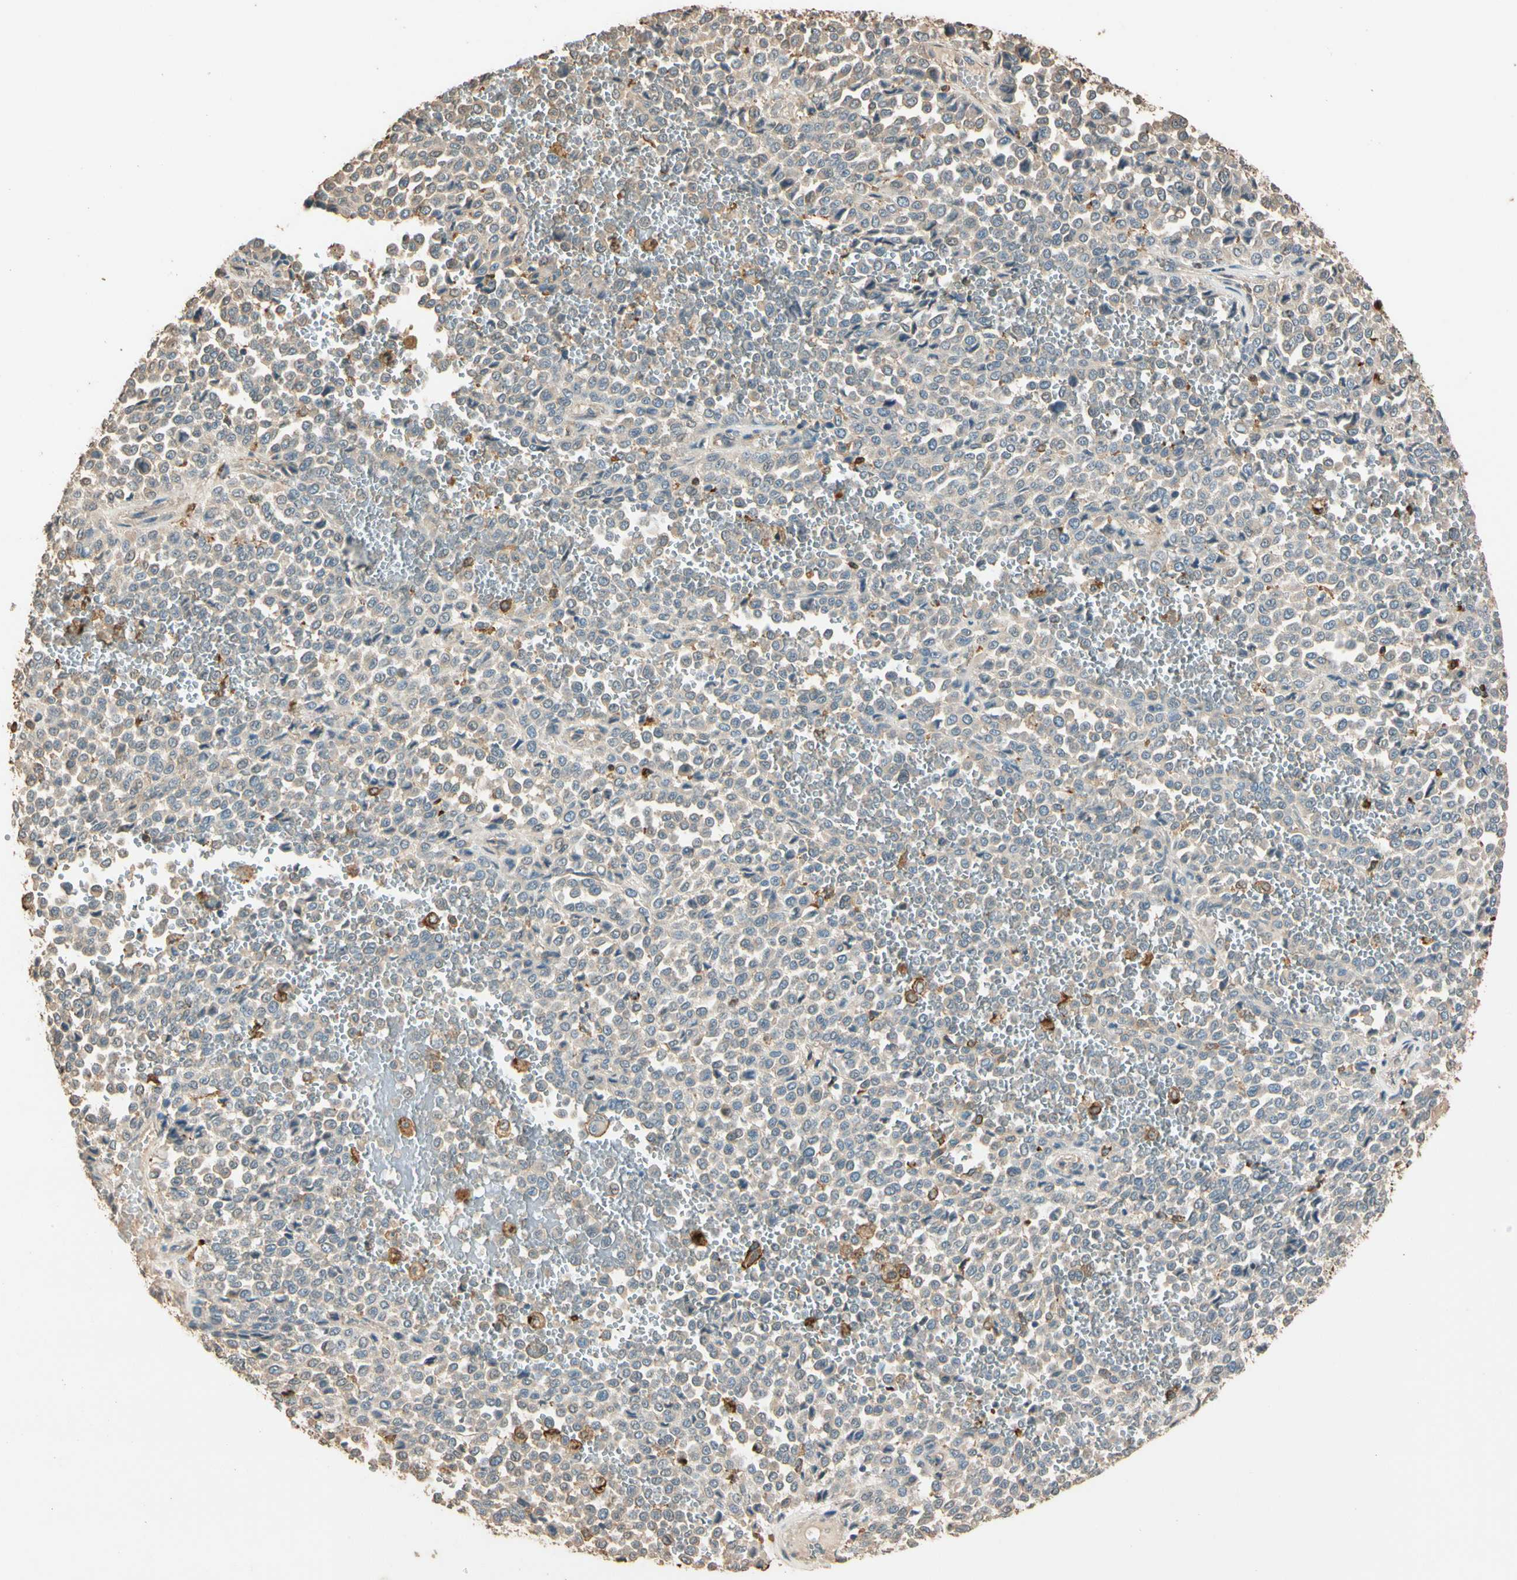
{"staining": {"intensity": "weak", "quantity": "25%-75%", "location": "cytoplasmic/membranous"}, "tissue": "melanoma", "cell_type": "Tumor cells", "image_type": "cancer", "snomed": [{"axis": "morphology", "description": "Malignant melanoma, Metastatic site"}, {"axis": "topography", "description": "Pancreas"}], "caption": "An image of human malignant melanoma (metastatic site) stained for a protein demonstrates weak cytoplasmic/membranous brown staining in tumor cells.", "gene": "CDH6", "patient": {"sex": "female", "age": 30}}